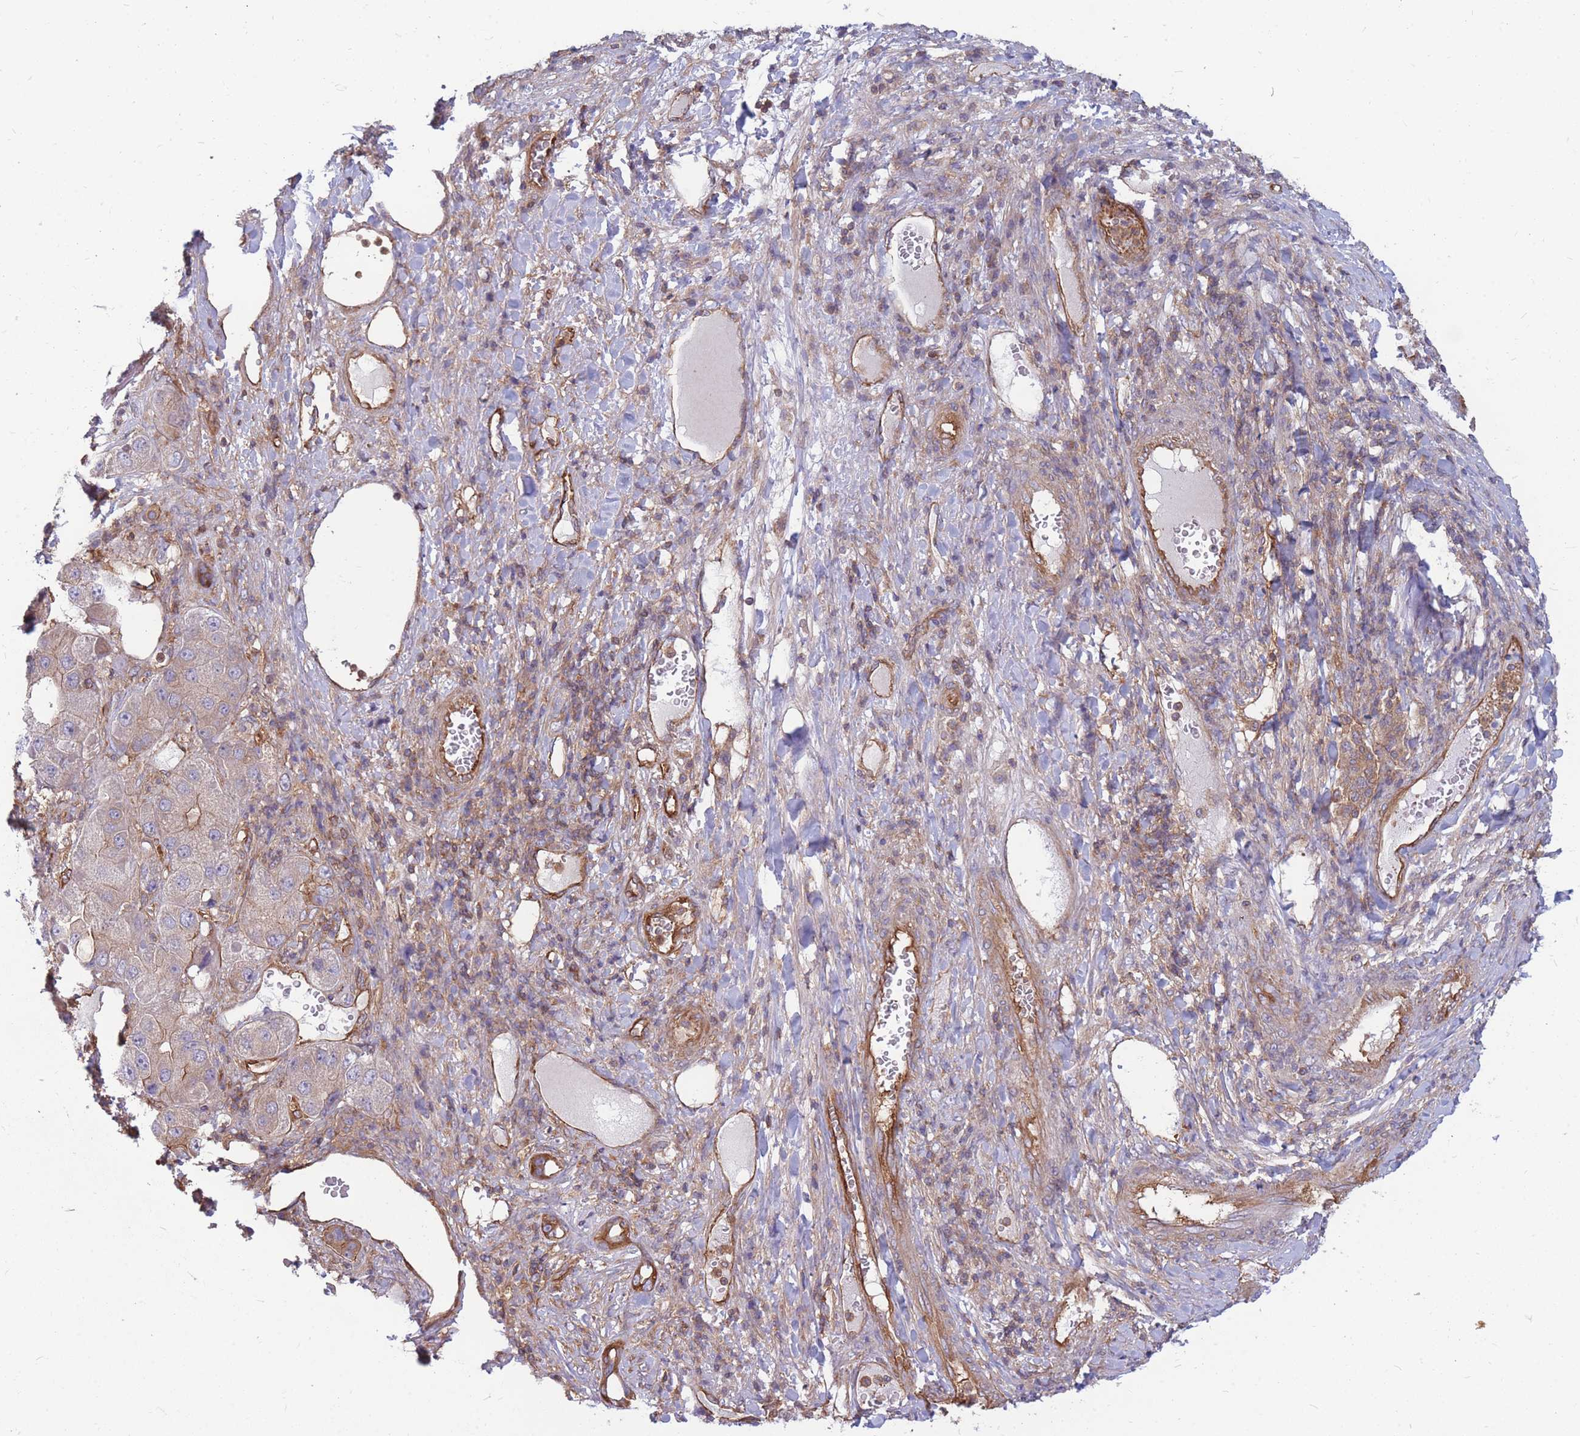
{"staining": {"intensity": "moderate", "quantity": "25%-75%", "location": "cytoplasmic/membranous"}, "tissue": "liver cancer", "cell_type": "Tumor cells", "image_type": "cancer", "snomed": [{"axis": "morphology", "description": "Carcinoma, Hepatocellular, NOS"}, {"axis": "topography", "description": "Liver"}], "caption": "IHC staining of liver hepatocellular carcinoma, which demonstrates medium levels of moderate cytoplasmic/membranous expression in approximately 25%-75% of tumor cells indicating moderate cytoplasmic/membranous protein expression. The staining was performed using DAB (brown) for protein detection and nuclei were counterstained in hematoxylin (blue).", "gene": "GGA1", "patient": {"sex": "female", "age": 73}}